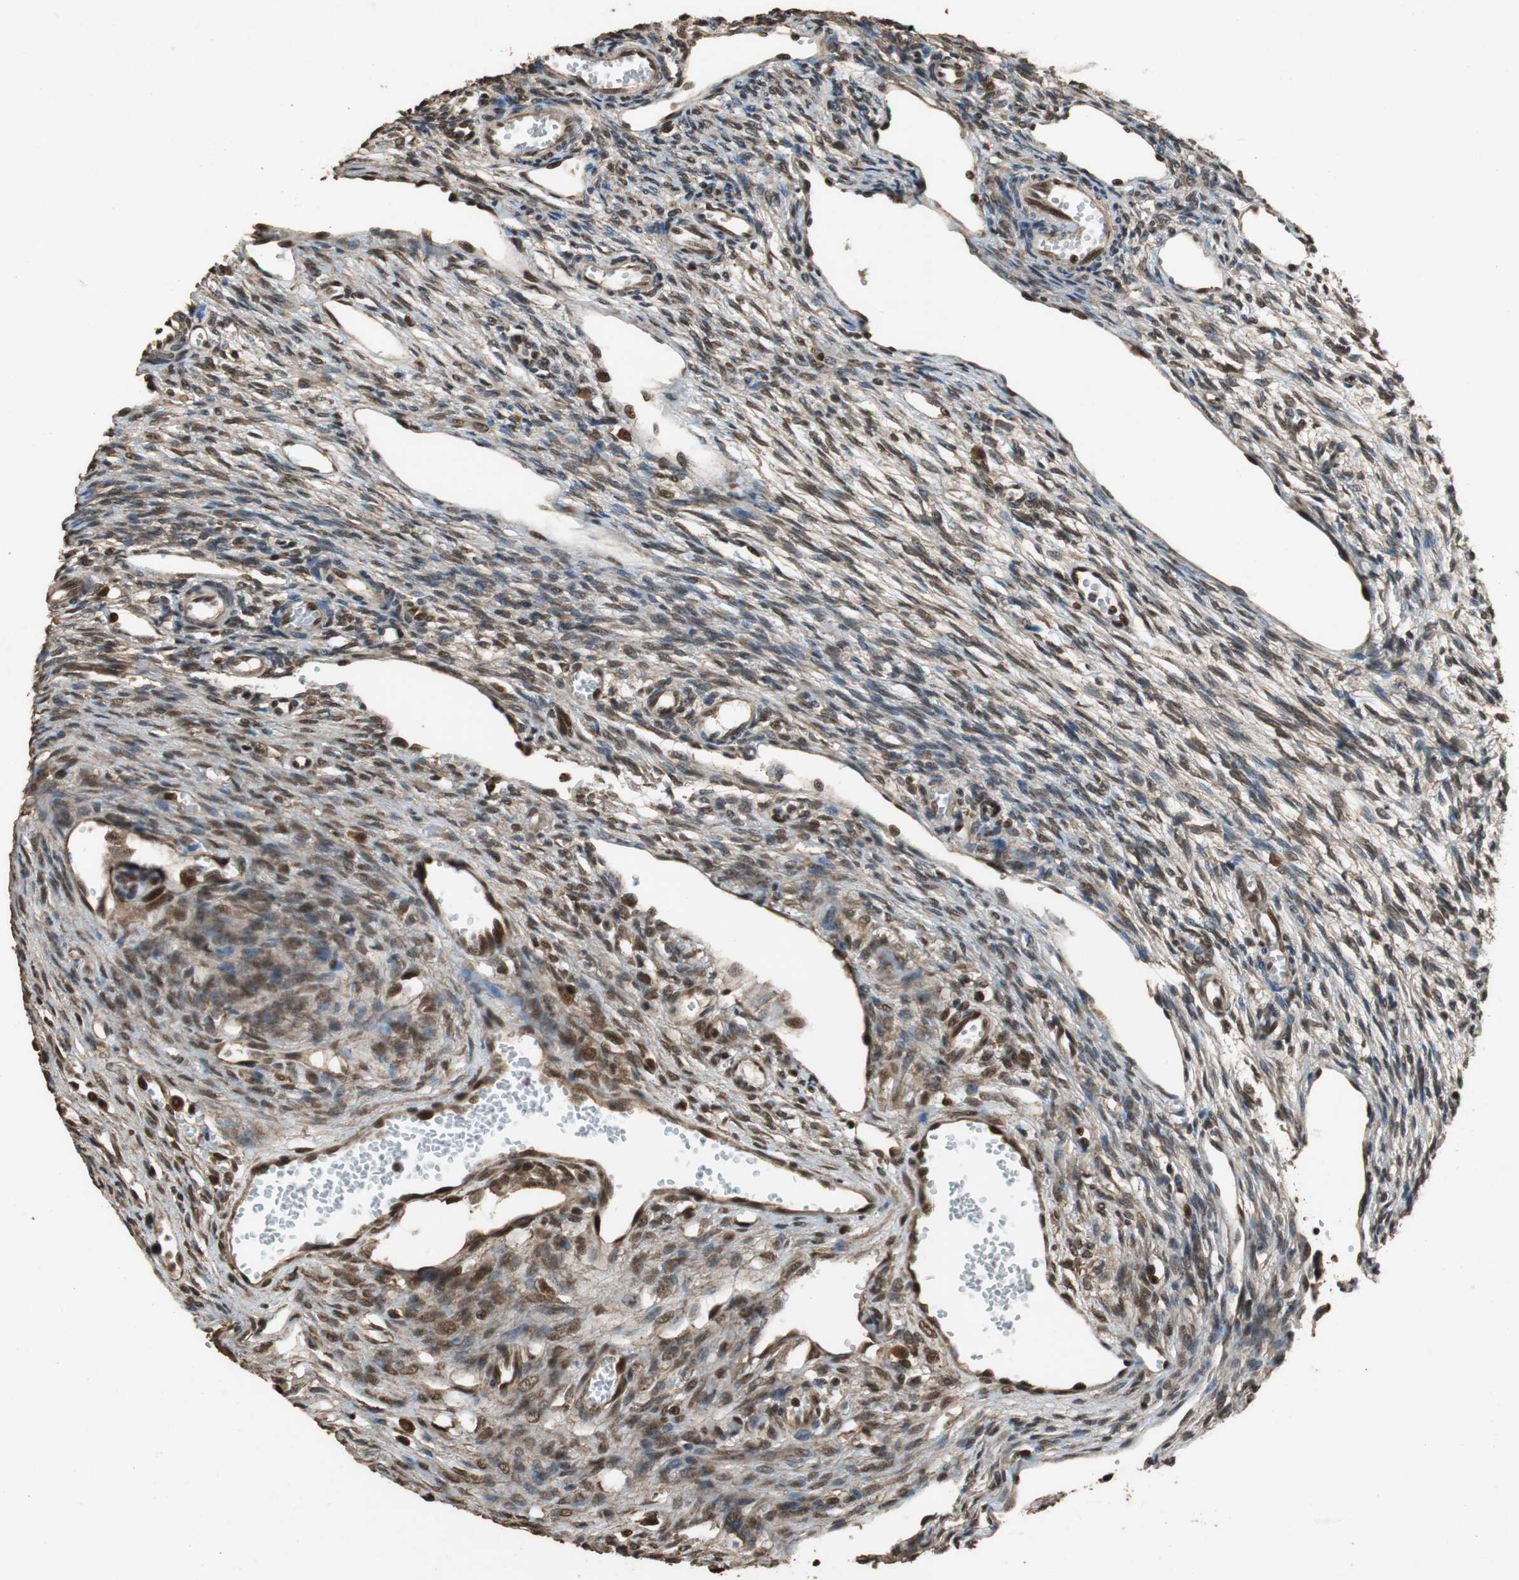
{"staining": {"intensity": "strong", "quantity": ">75%", "location": "cytoplasmic/membranous,nuclear"}, "tissue": "ovary", "cell_type": "Follicle cells", "image_type": "normal", "snomed": [{"axis": "morphology", "description": "Normal tissue, NOS"}, {"axis": "topography", "description": "Ovary"}], "caption": "Immunohistochemistry (IHC) (DAB) staining of benign ovary displays strong cytoplasmic/membranous,nuclear protein staining in approximately >75% of follicle cells.", "gene": "ZNF18", "patient": {"sex": "female", "age": 33}}